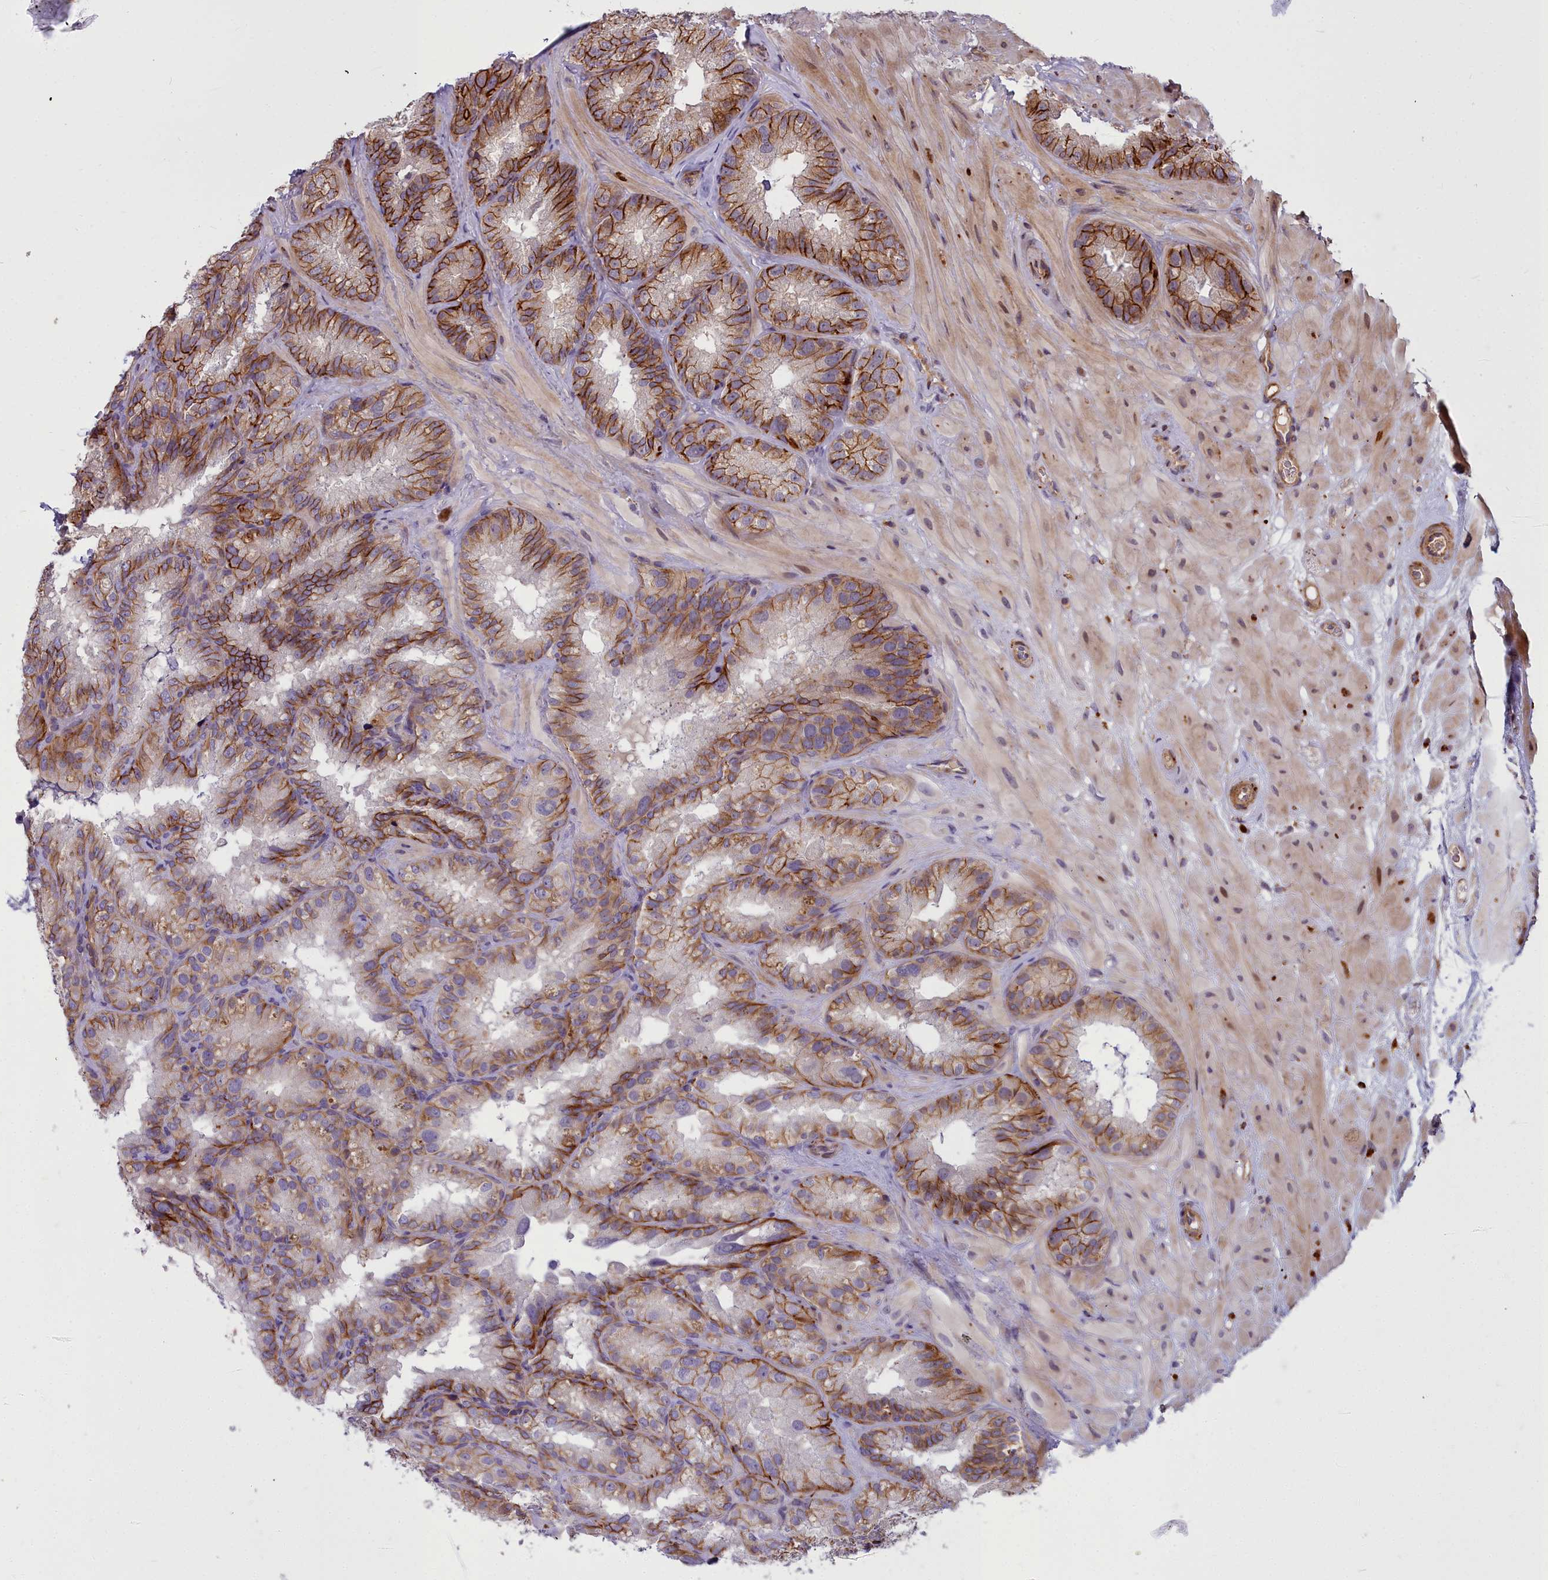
{"staining": {"intensity": "strong", "quantity": "25%-75%", "location": "cytoplasmic/membranous"}, "tissue": "seminal vesicle", "cell_type": "Glandular cells", "image_type": "normal", "snomed": [{"axis": "morphology", "description": "Normal tissue, NOS"}, {"axis": "topography", "description": "Seminal veicle"}], "caption": "Immunohistochemical staining of benign human seminal vesicle displays high levels of strong cytoplasmic/membranous positivity in about 25%-75% of glandular cells. Nuclei are stained in blue.", "gene": "GLYATL3", "patient": {"sex": "male", "age": 58}}